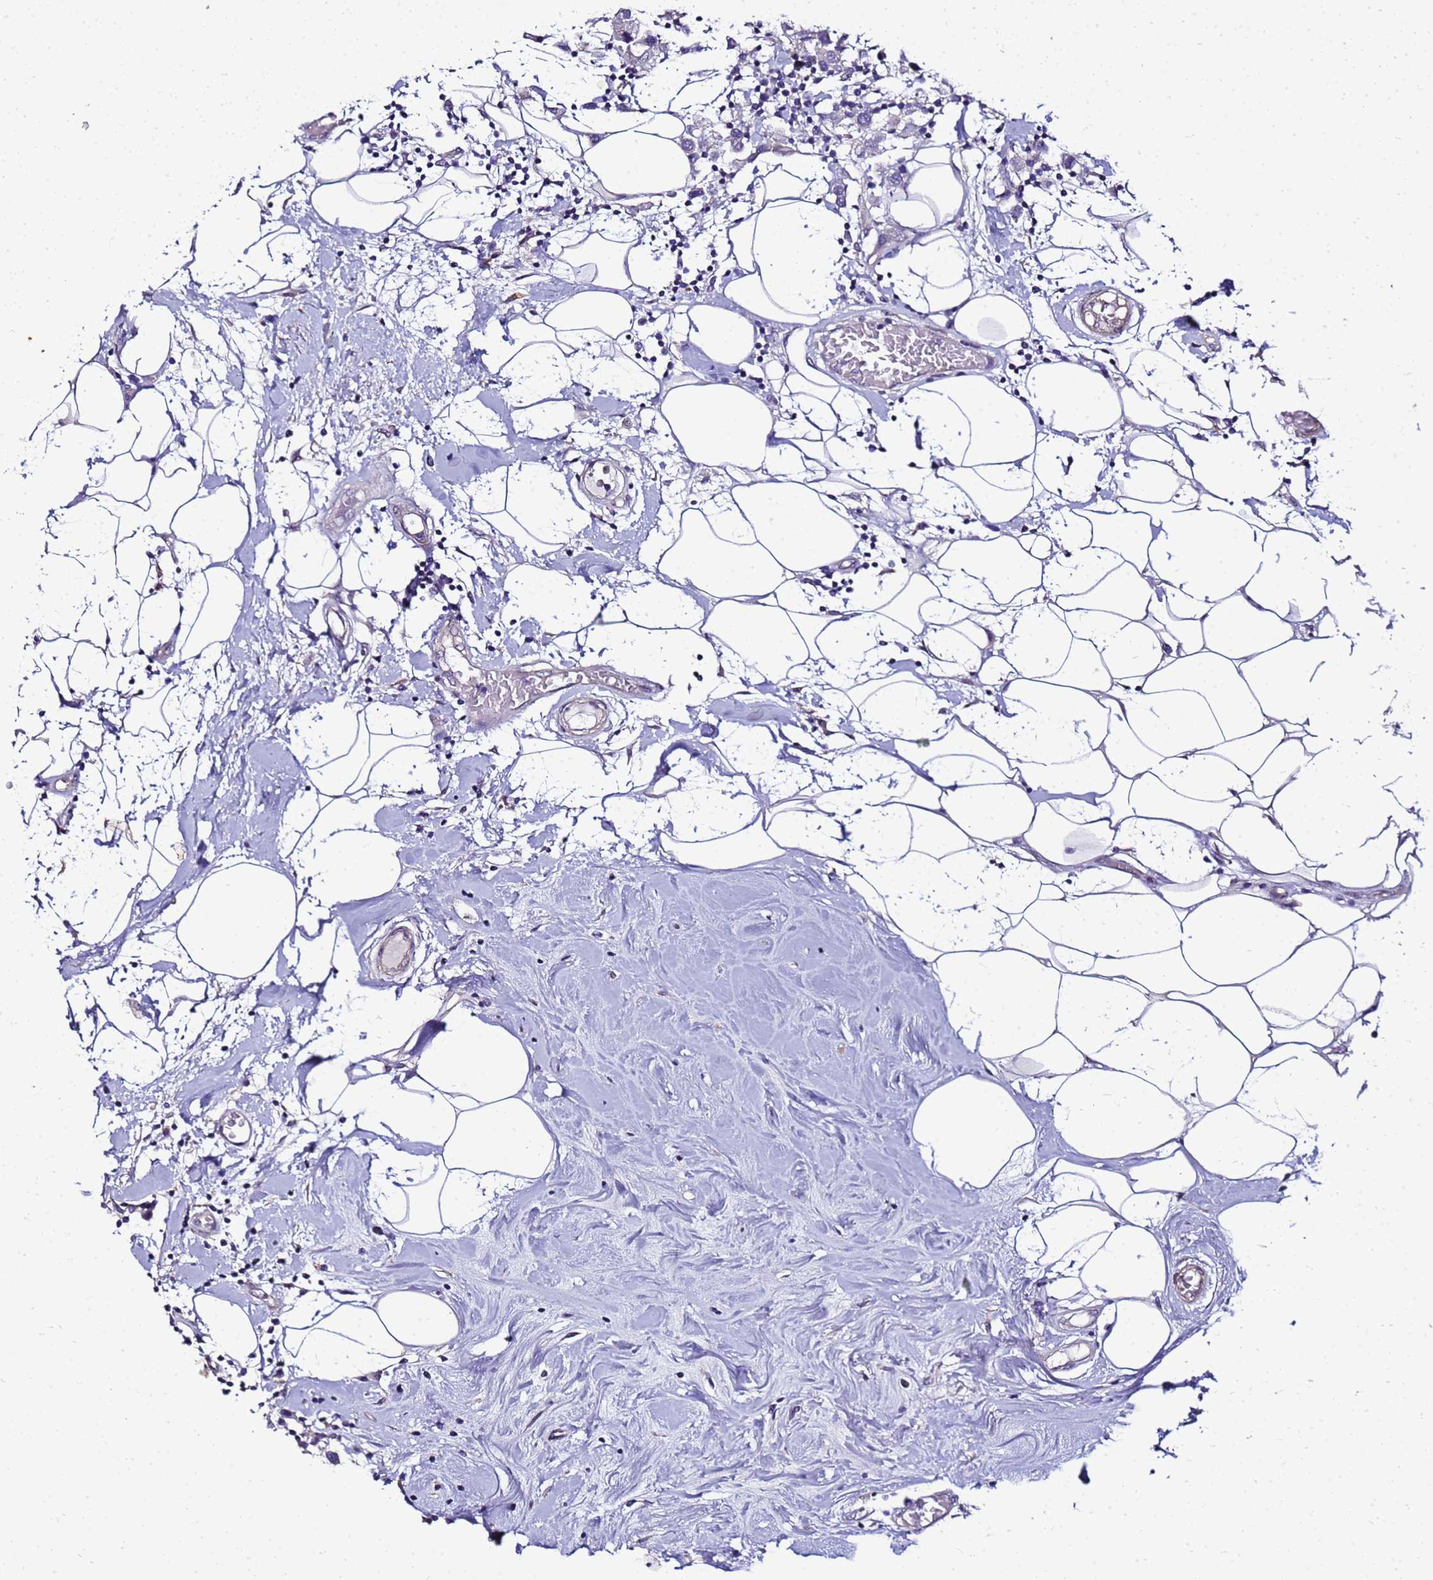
{"staining": {"intensity": "negative", "quantity": "none", "location": "none"}, "tissue": "breast cancer", "cell_type": "Tumor cells", "image_type": "cancer", "snomed": [{"axis": "morphology", "description": "Duct carcinoma"}, {"axis": "topography", "description": "Breast"}], "caption": "Tumor cells show no significant protein staining in breast cancer. (Immunohistochemistry (ihc), brightfield microscopy, high magnification).", "gene": "FAM166B", "patient": {"sex": "female", "age": 61}}